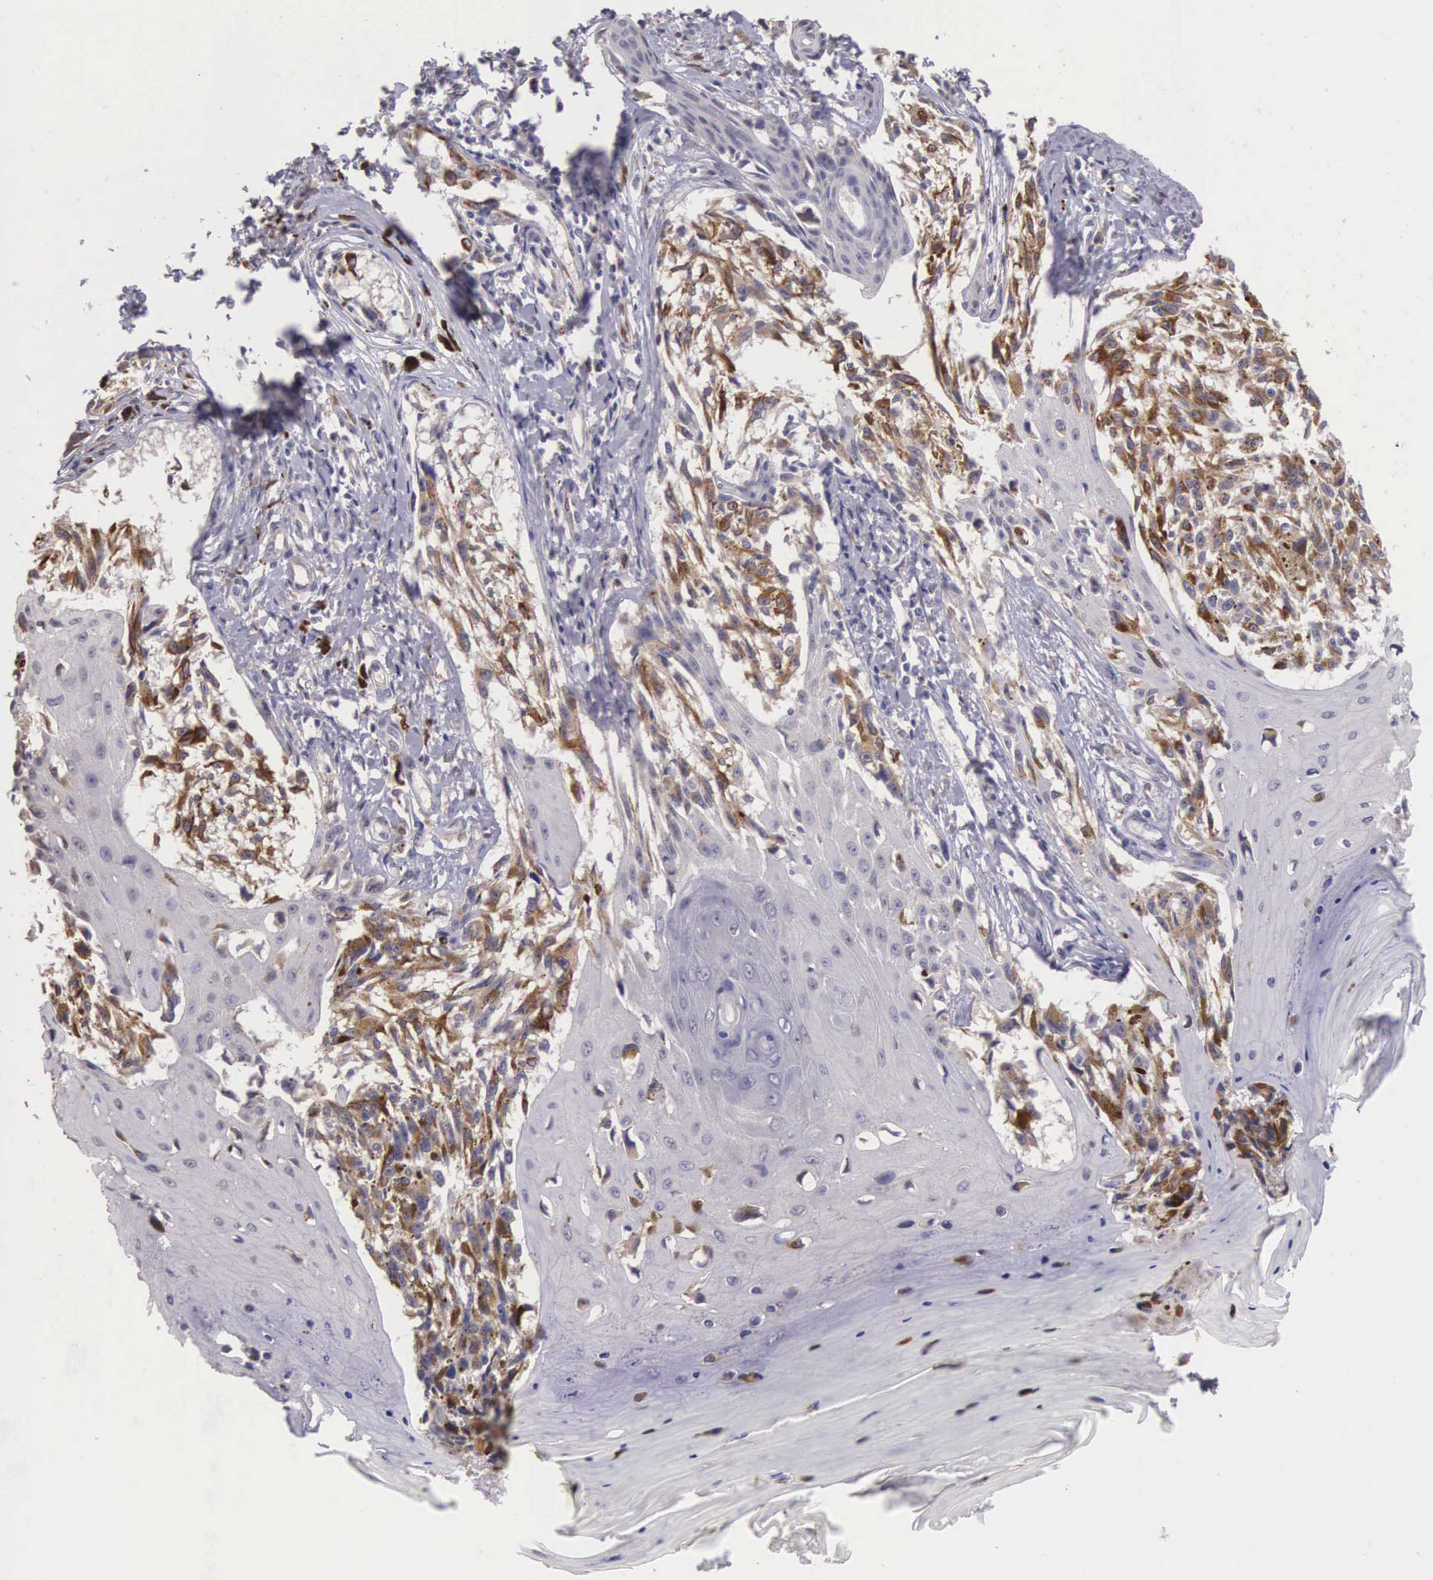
{"staining": {"intensity": "moderate", "quantity": ">75%", "location": "cytoplasmic/membranous"}, "tissue": "melanoma", "cell_type": "Tumor cells", "image_type": "cancer", "snomed": [{"axis": "morphology", "description": "Malignant melanoma, NOS"}, {"axis": "topography", "description": "Skin"}], "caption": "Melanoma was stained to show a protein in brown. There is medium levels of moderate cytoplasmic/membranous positivity in approximately >75% of tumor cells.", "gene": "CDC45", "patient": {"sex": "female", "age": 82}}